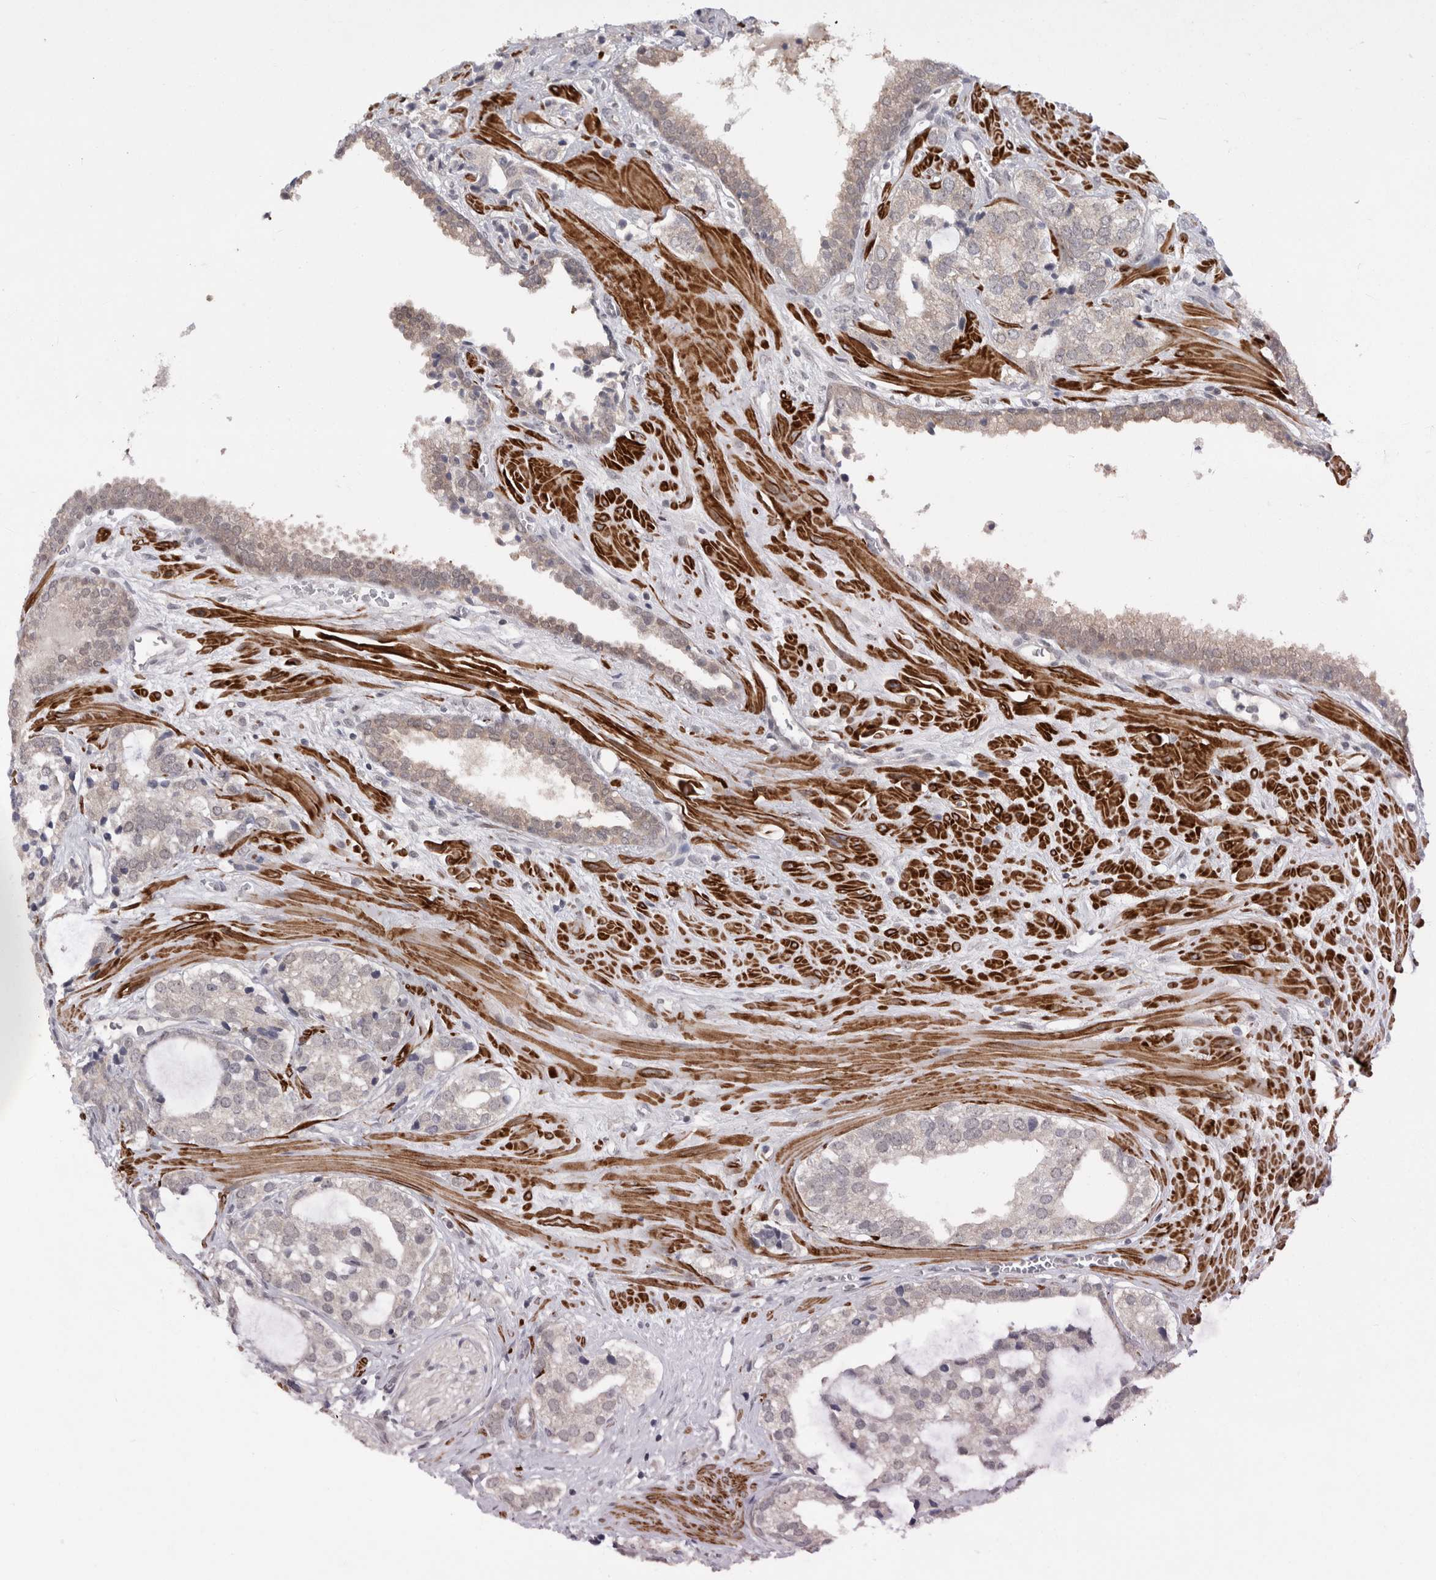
{"staining": {"intensity": "weak", "quantity": "<25%", "location": "cytoplasmic/membranous"}, "tissue": "prostate cancer", "cell_type": "Tumor cells", "image_type": "cancer", "snomed": [{"axis": "morphology", "description": "Adenocarcinoma, High grade"}, {"axis": "topography", "description": "Prostate"}], "caption": "Immunohistochemistry (IHC) of prostate cancer demonstrates no staining in tumor cells. Nuclei are stained in blue.", "gene": "ZNF318", "patient": {"sex": "male", "age": 66}}